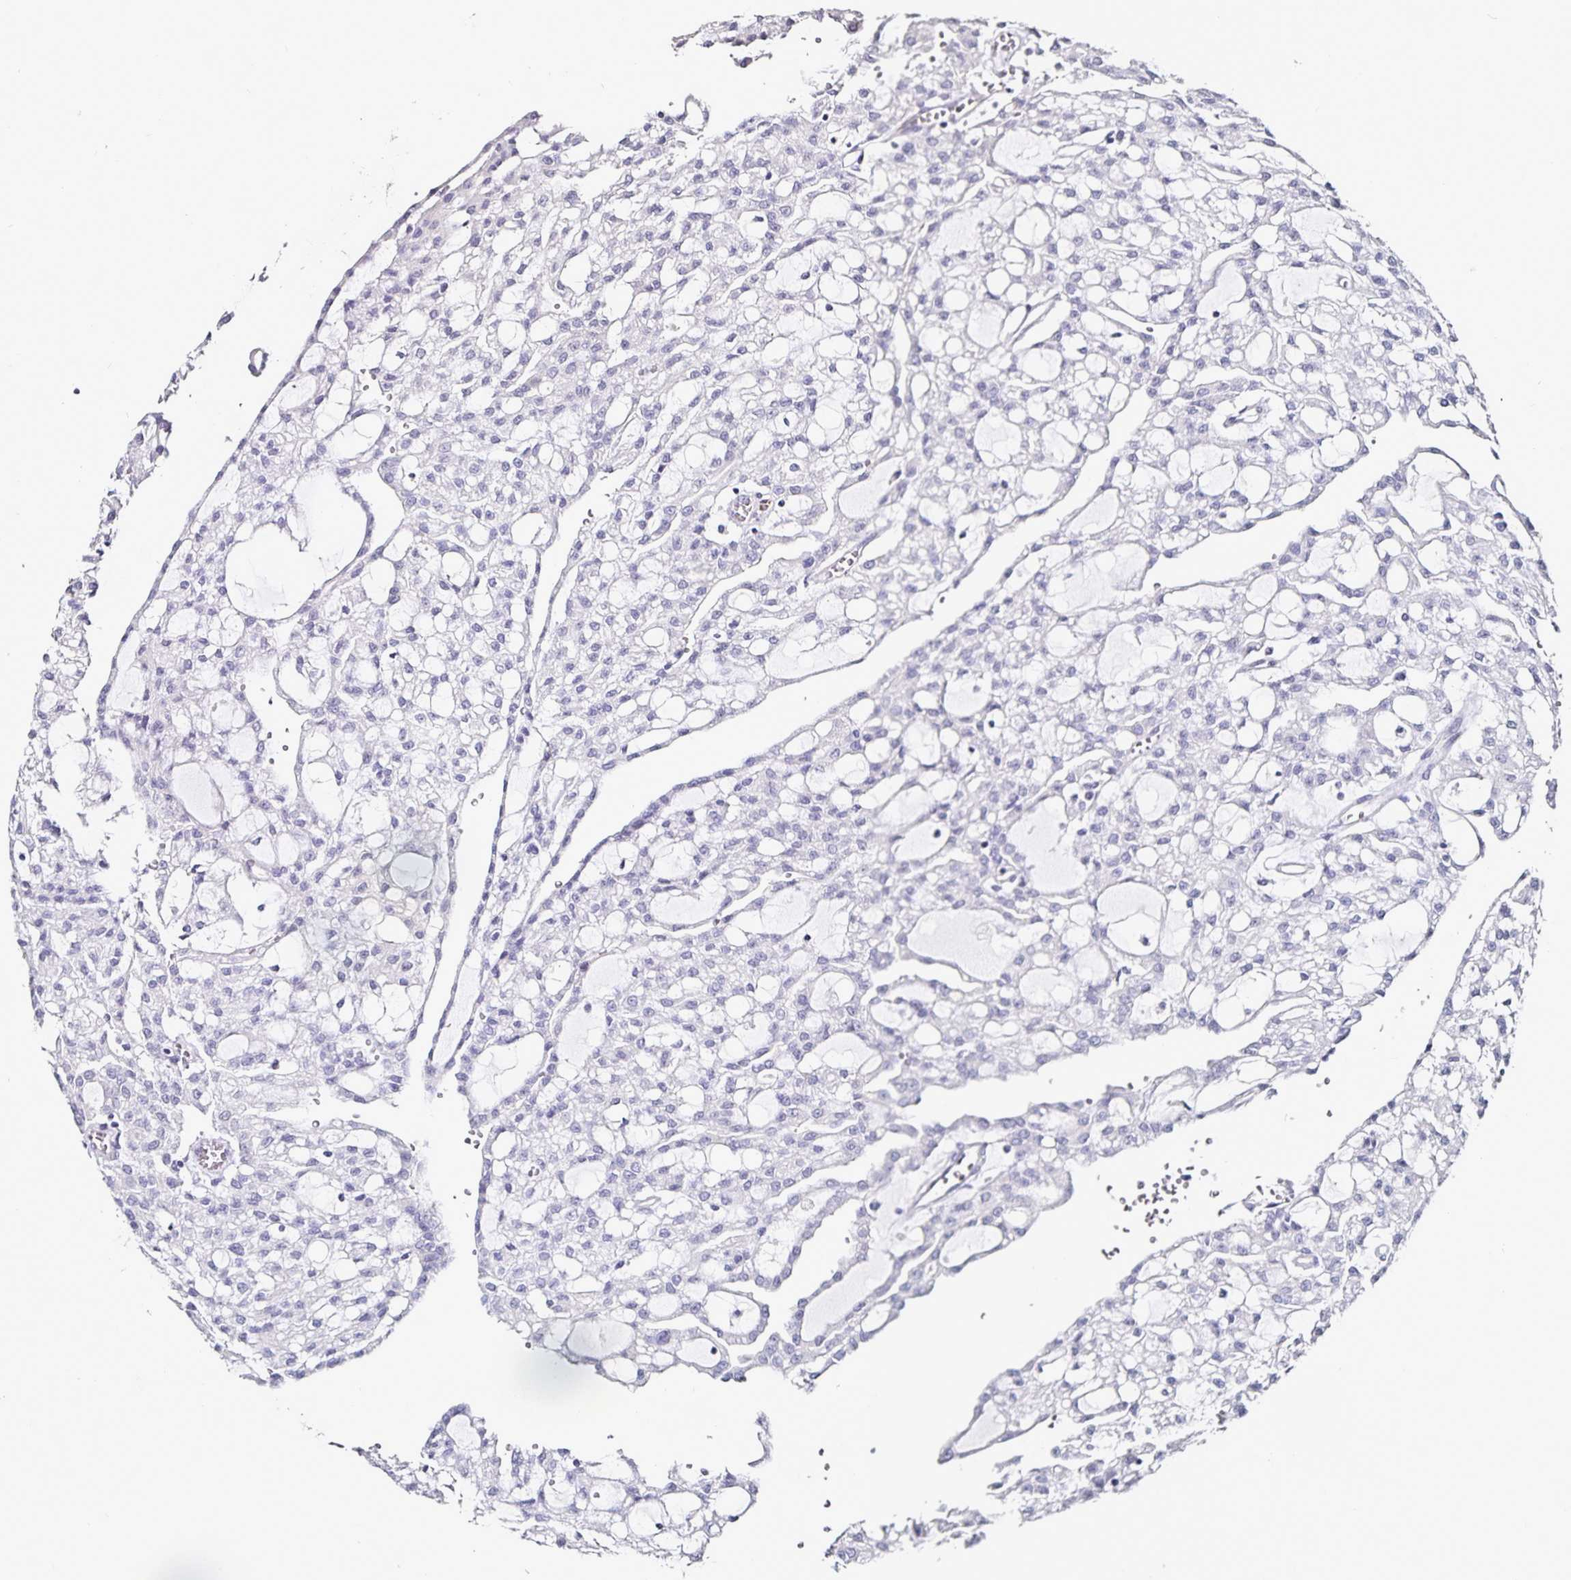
{"staining": {"intensity": "negative", "quantity": "none", "location": "none"}, "tissue": "renal cancer", "cell_type": "Tumor cells", "image_type": "cancer", "snomed": [{"axis": "morphology", "description": "Adenocarcinoma, NOS"}, {"axis": "topography", "description": "Kidney"}], "caption": "Protein analysis of renal adenocarcinoma displays no significant positivity in tumor cells. (DAB immunohistochemistry (IHC), high magnification).", "gene": "TSPAN7", "patient": {"sex": "male", "age": 63}}